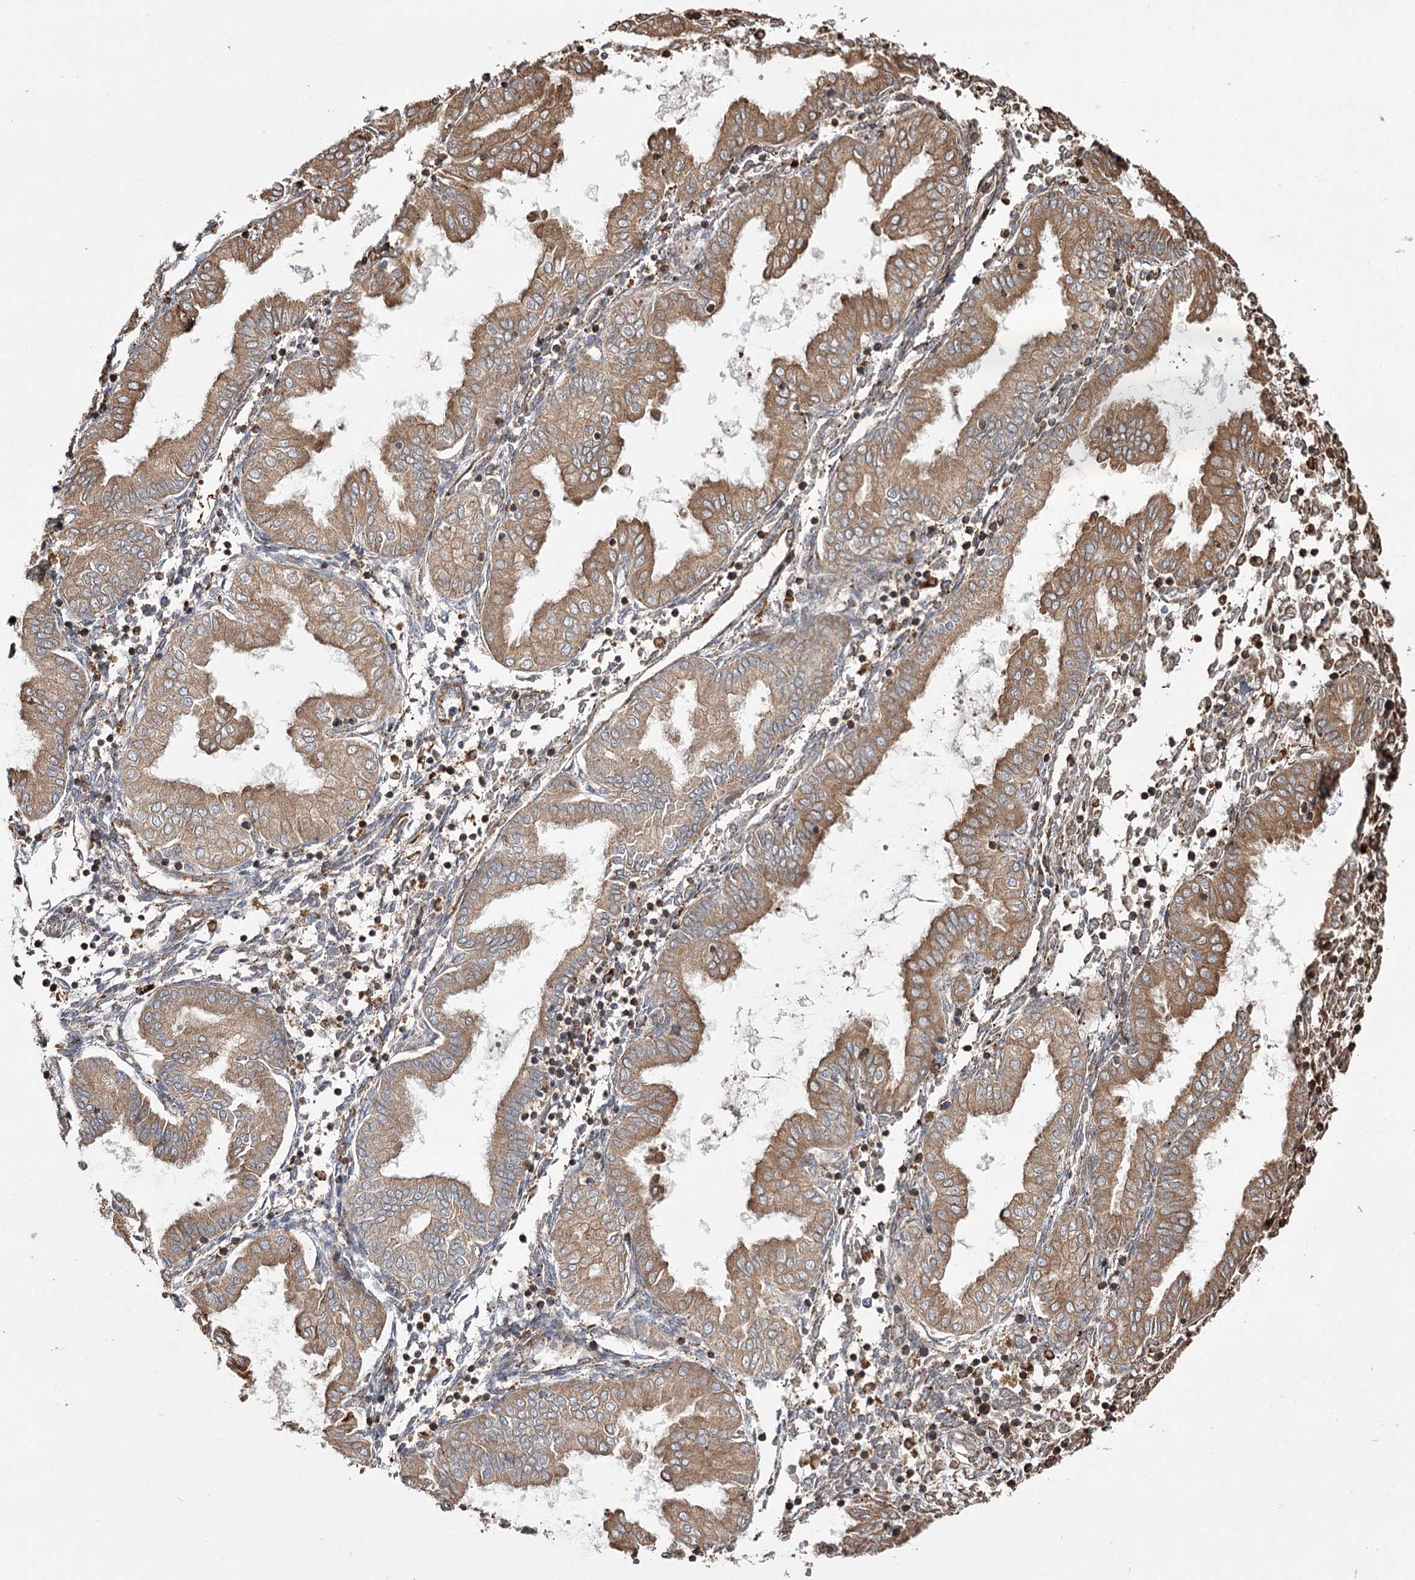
{"staining": {"intensity": "weak", "quantity": "25%-75%", "location": "cytoplasmic/membranous"}, "tissue": "endometrium", "cell_type": "Cells in endometrial stroma", "image_type": "normal", "snomed": [{"axis": "morphology", "description": "Normal tissue, NOS"}, {"axis": "topography", "description": "Endometrium"}], "caption": "Immunohistochemistry (IHC) (DAB (3,3'-diaminobenzidine)) staining of benign endometrium demonstrates weak cytoplasmic/membranous protein staining in approximately 25%-75% of cells in endometrial stroma. The protein of interest is shown in brown color, while the nuclei are stained blue.", "gene": "FANCL", "patient": {"sex": "female", "age": 53}}